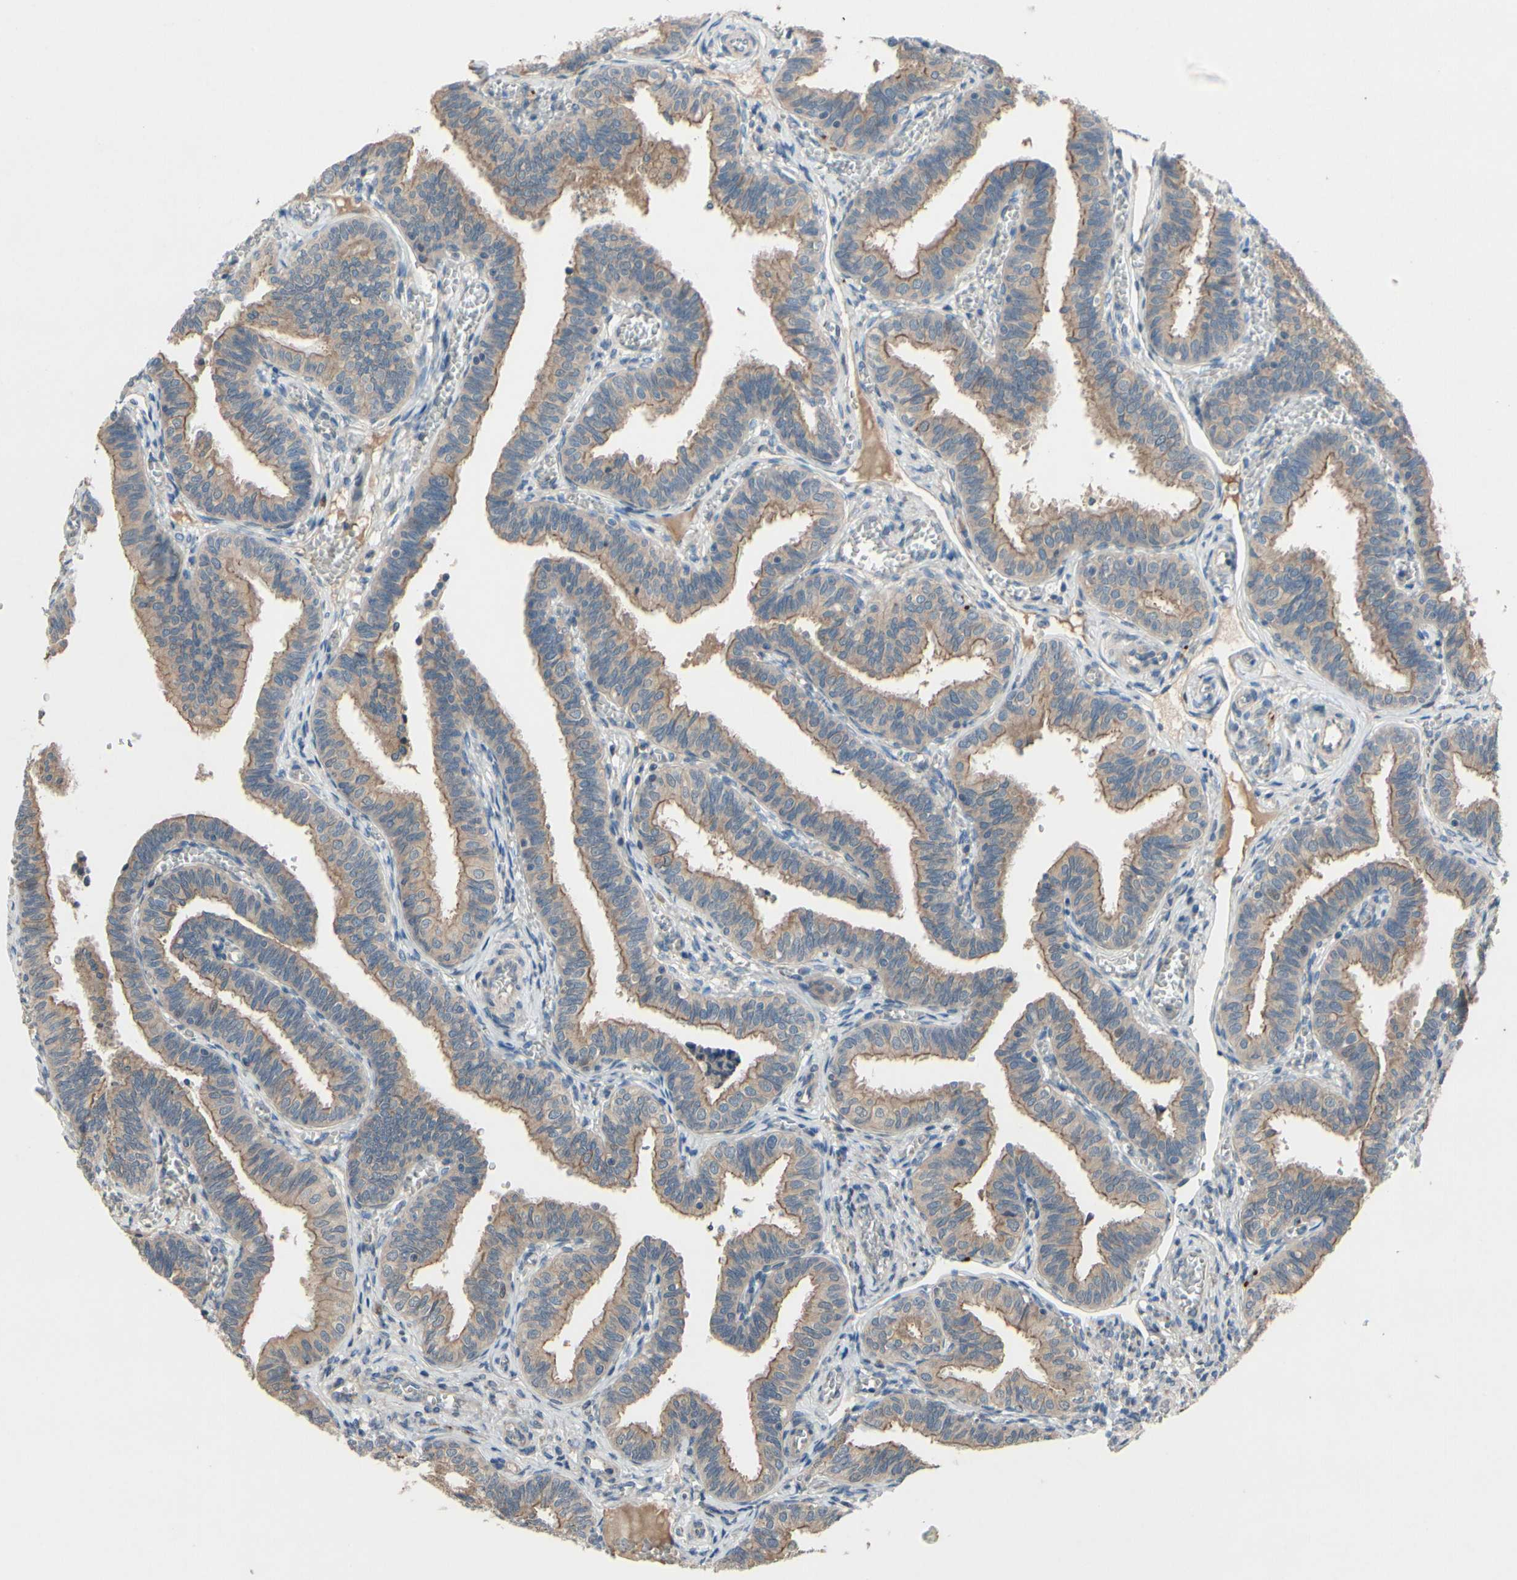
{"staining": {"intensity": "moderate", "quantity": ">75%", "location": "cytoplasmic/membranous"}, "tissue": "fallopian tube", "cell_type": "Glandular cells", "image_type": "normal", "snomed": [{"axis": "morphology", "description": "Normal tissue, NOS"}, {"axis": "topography", "description": "Fallopian tube"}], "caption": "Fallopian tube stained with DAB (3,3'-diaminobenzidine) immunohistochemistry exhibits medium levels of moderate cytoplasmic/membranous positivity in about >75% of glandular cells. Using DAB (brown) and hematoxylin (blue) stains, captured at high magnification using brightfield microscopy.", "gene": "ICAM5", "patient": {"sex": "female", "age": 46}}